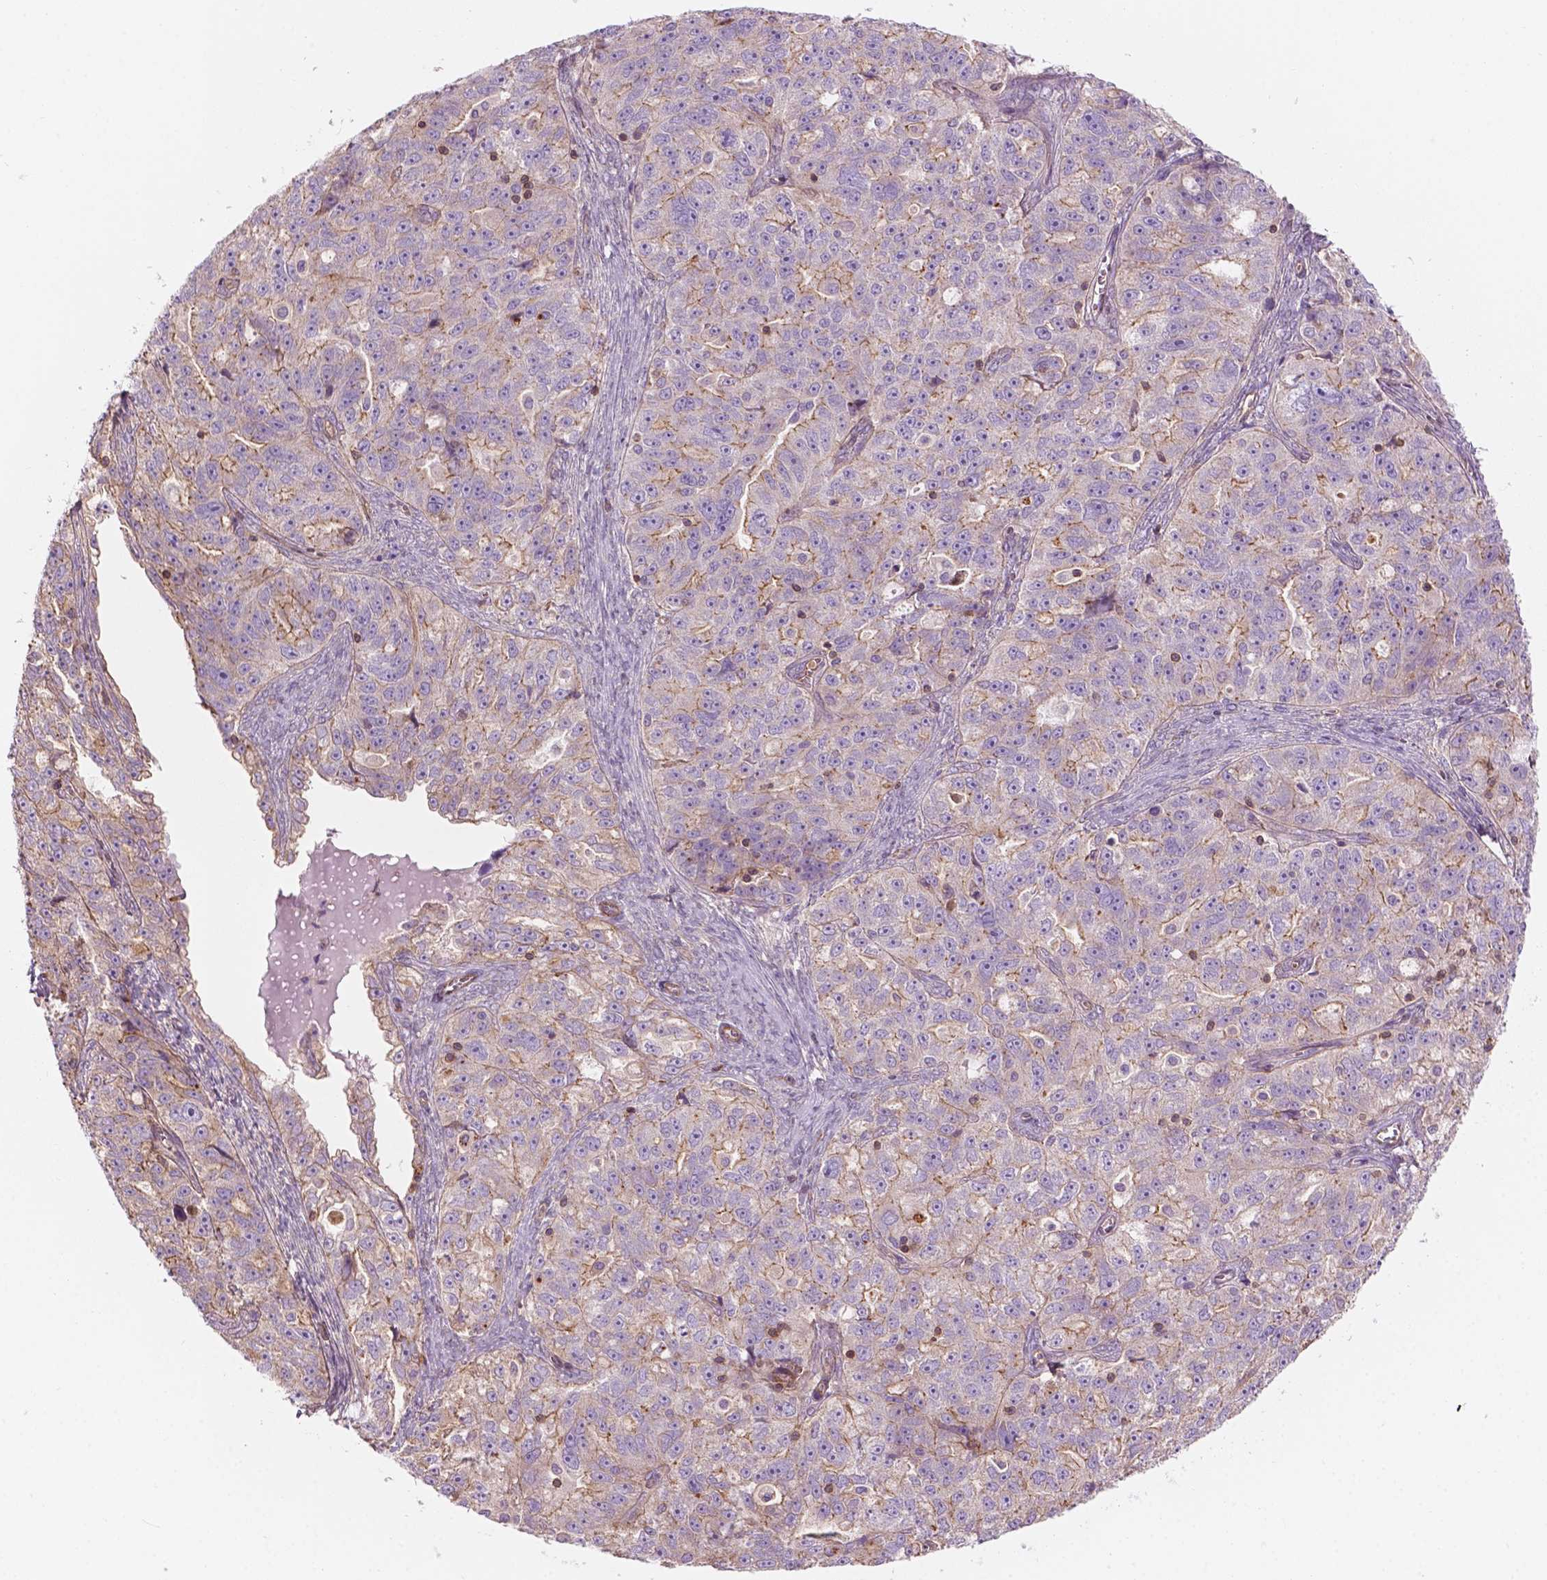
{"staining": {"intensity": "moderate", "quantity": "<25%", "location": "cytoplasmic/membranous"}, "tissue": "ovarian cancer", "cell_type": "Tumor cells", "image_type": "cancer", "snomed": [{"axis": "morphology", "description": "Cystadenocarcinoma, serous, NOS"}, {"axis": "topography", "description": "Ovary"}], "caption": "Human ovarian cancer (serous cystadenocarcinoma) stained with a protein marker exhibits moderate staining in tumor cells.", "gene": "SURF4", "patient": {"sex": "female", "age": 51}}